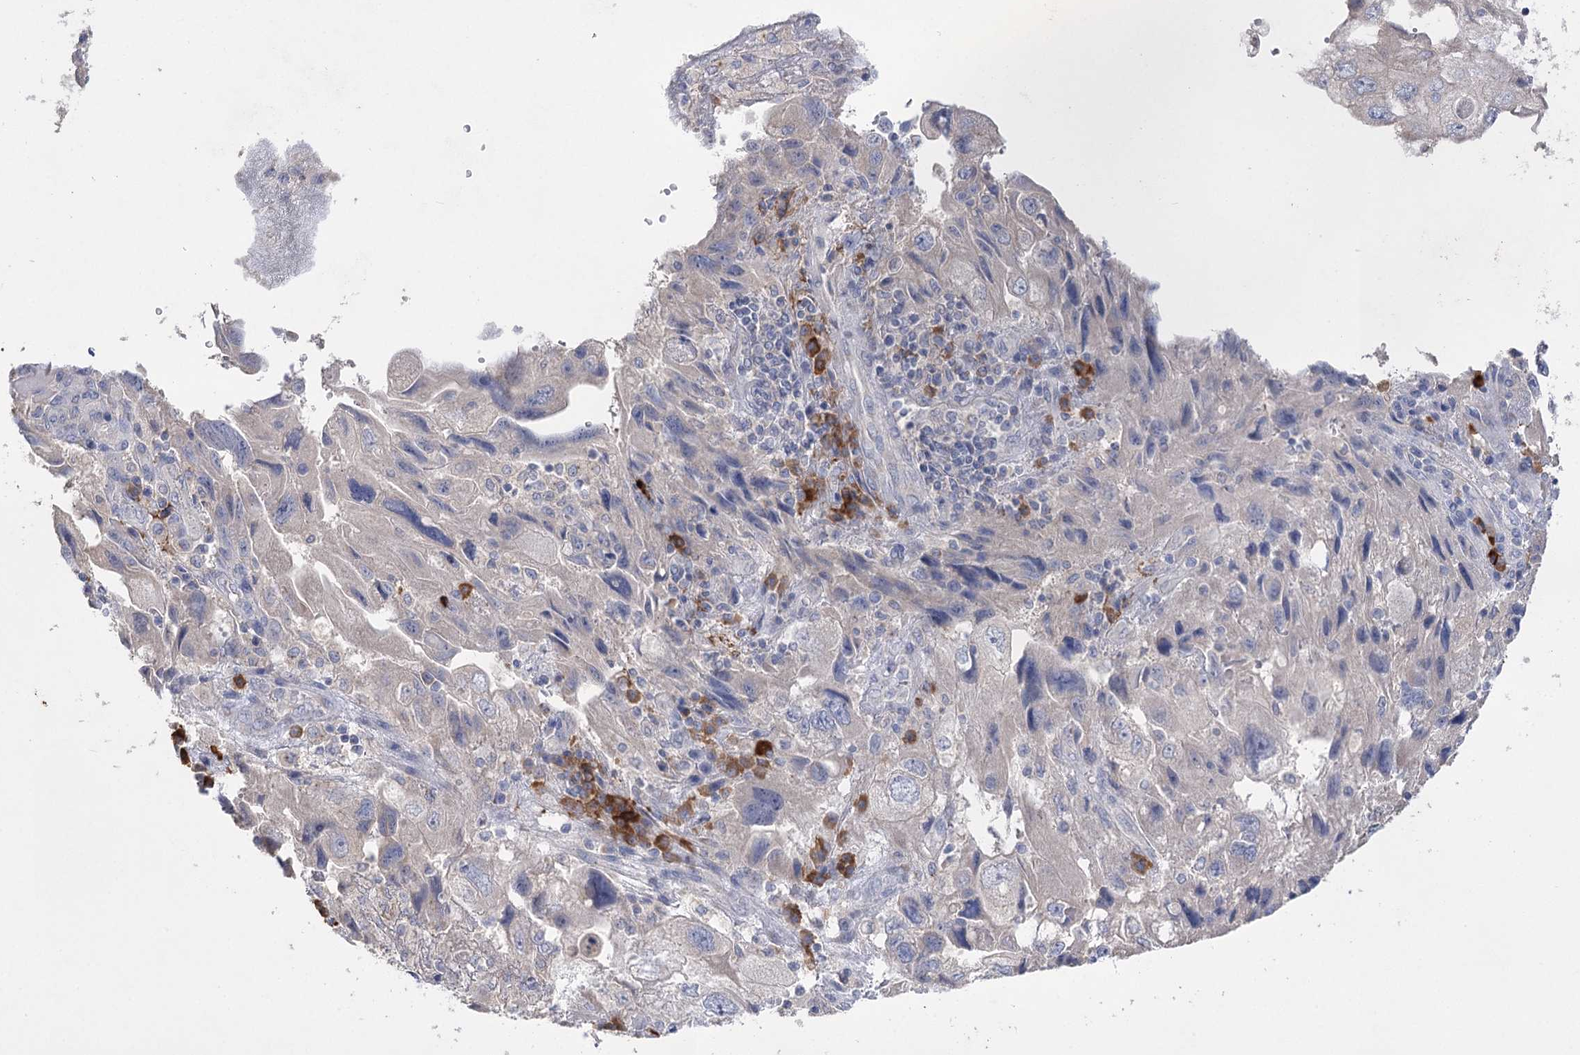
{"staining": {"intensity": "negative", "quantity": "none", "location": "none"}, "tissue": "endometrial cancer", "cell_type": "Tumor cells", "image_type": "cancer", "snomed": [{"axis": "morphology", "description": "Adenocarcinoma, NOS"}, {"axis": "topography", "description": "Endometrium"}], "caption": "Endometrial cancer was stained to show a protein in brown. There is no significant expression in tumor cells.", "gene": "IL1RAP", "patient": {"sex": "female", "age": 49}}